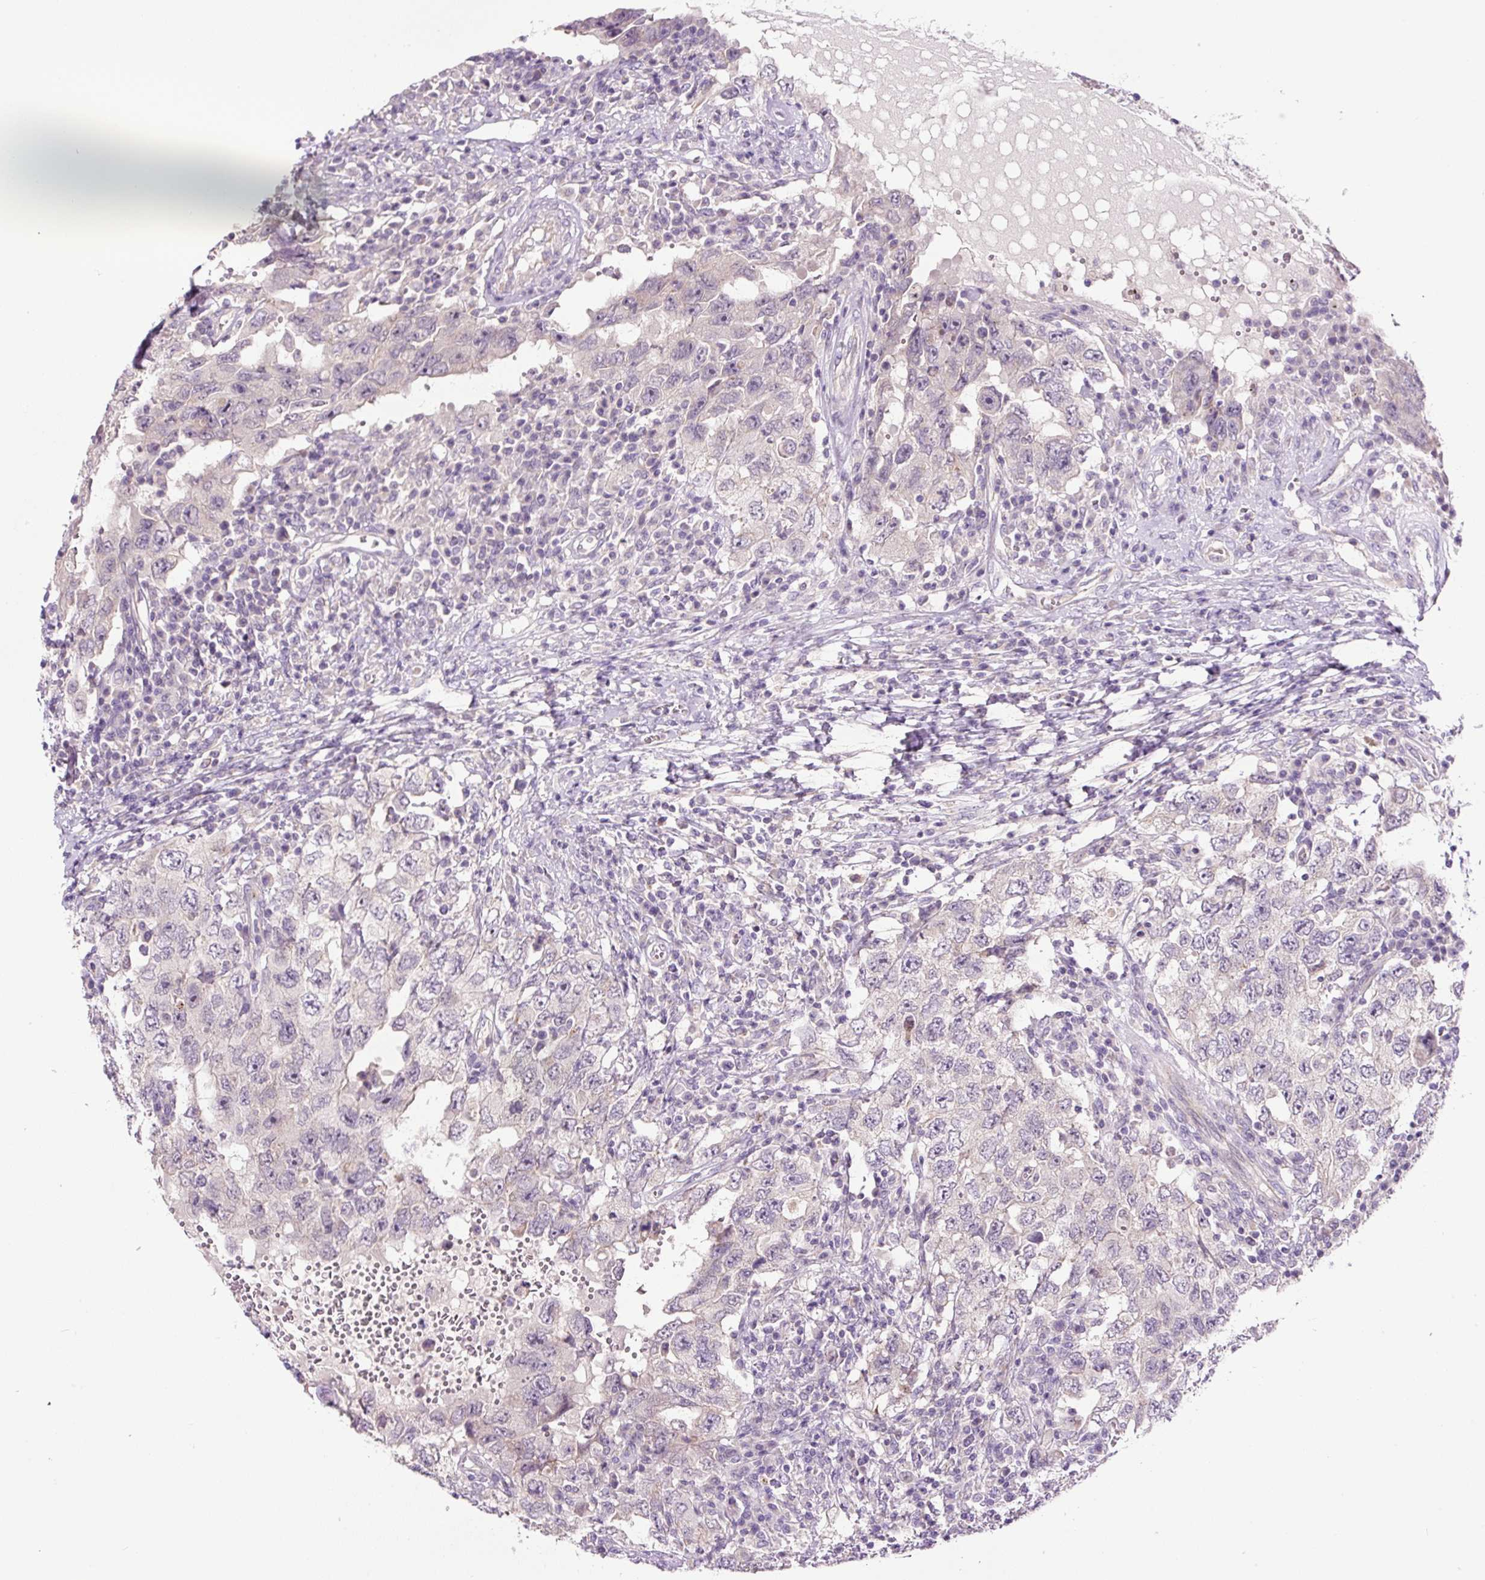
{"staining": {"intensity": "negative", "quantity": "none", "location": "none"}, "tissue": "testis cancer", "cell_type": "Tumor cells", "image_type": "cancer", "snomed": [{"axis": "morphology", "description": "Carcinoma, Embryonal, NOS"}, {"axis": "topography", "description": "Testis"}], "caption": "Immunohistochemical staining of testis embryonal carcinoma displays no significant positivity in tumor cells.", "gene": "OGDHL", "patient": {"sex": "male", "age": 26}}